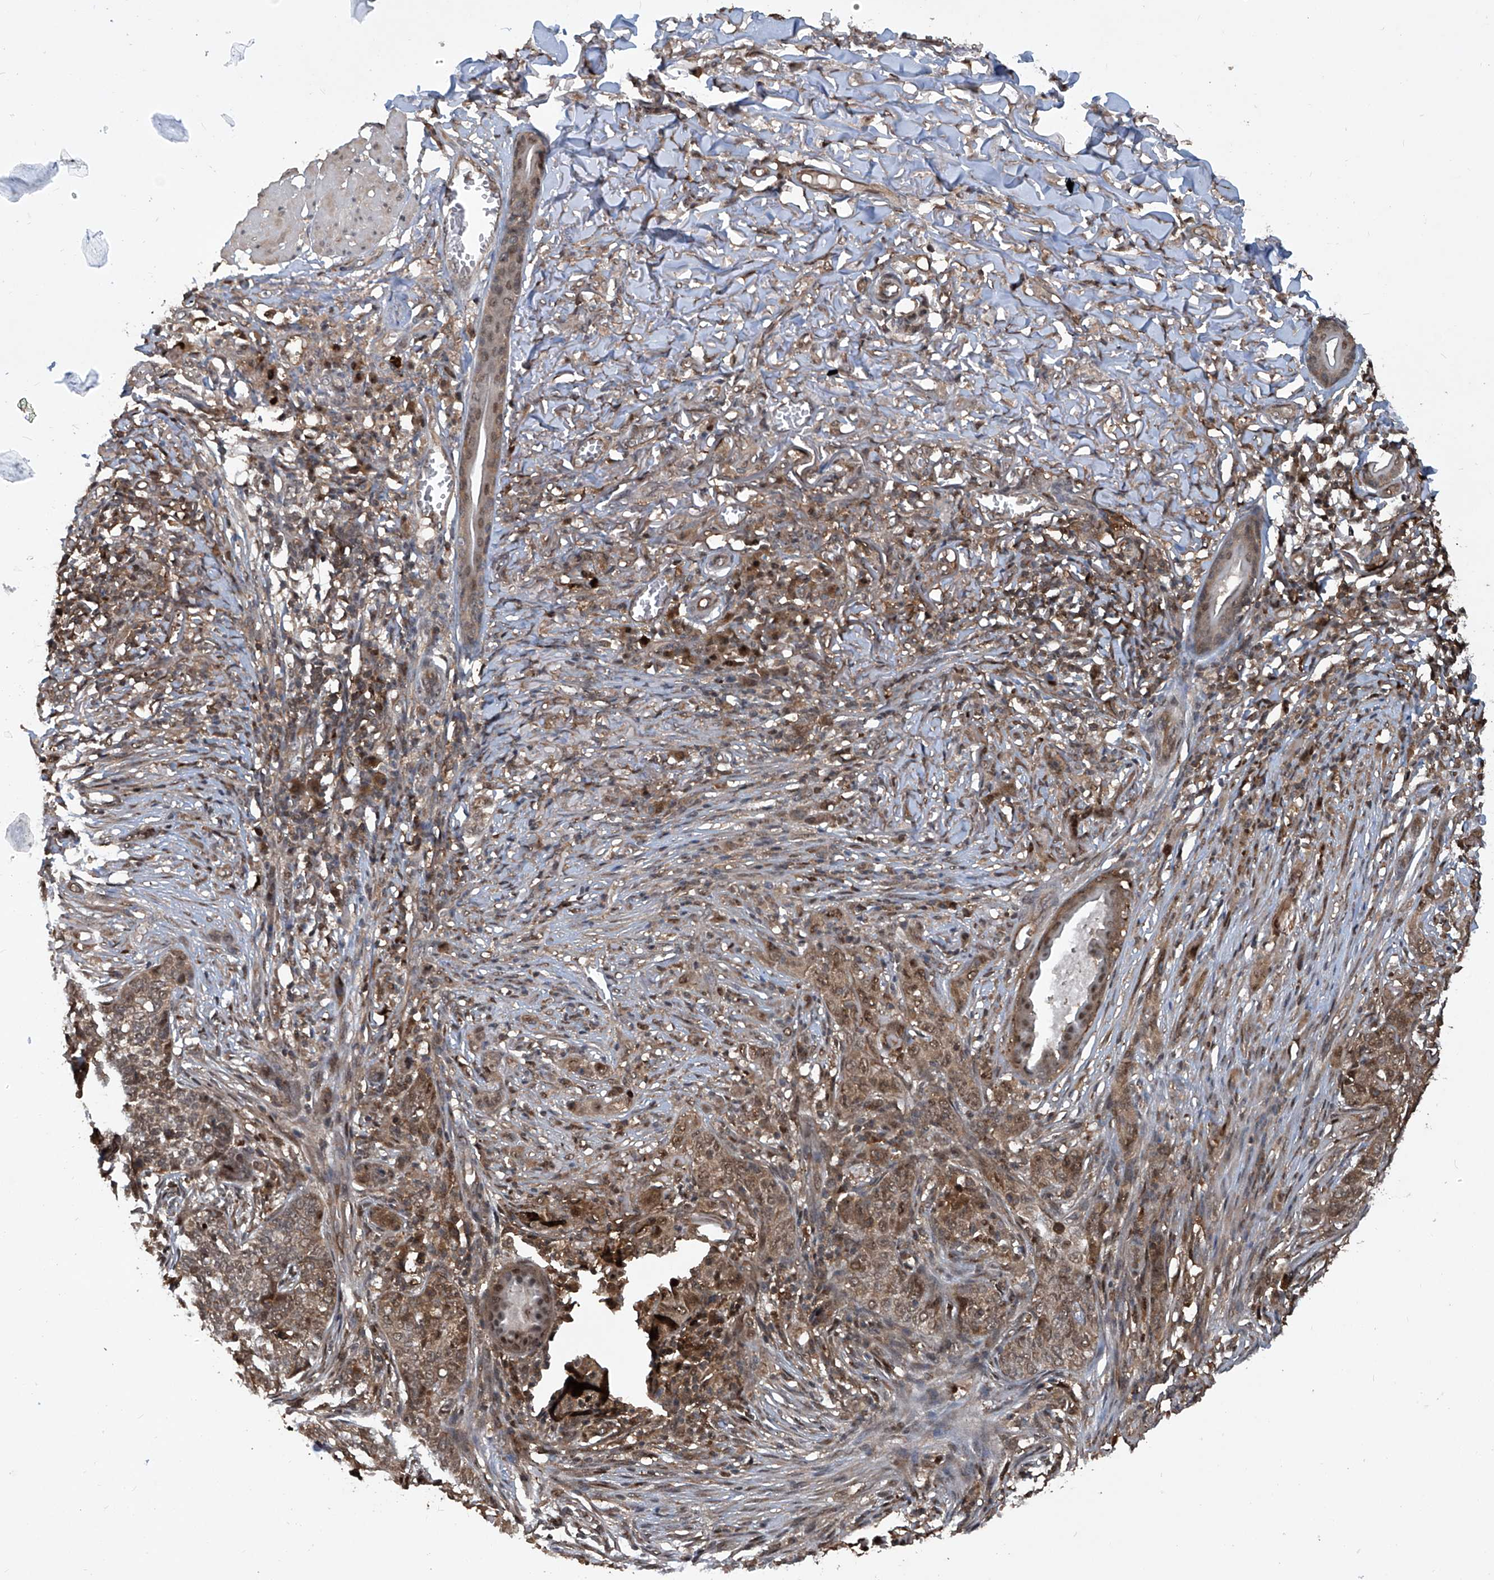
{"staining": {"intensity": "weak", "quantity": ">75%", "location": "cytoplasmic/membranous,nuclear"}, "tissue": "skin cancer", "cell_type": "Tumor cells", "image_type": "cancer", "snomed": [{"axis": "morphology", "description": "Basal cell carcinoma"}, {"axis": "topography", "description": "Skin"}], "caption": "A histopathology image showing weak cytoplasmic/membranous and nuclear staining in about >75% of tumor cells in skin basal cell carcinoma, as visualized by brown immunohistochemical staining.", "gene": "PSMB1", "patient": {"sex": "male", "age": 85}}